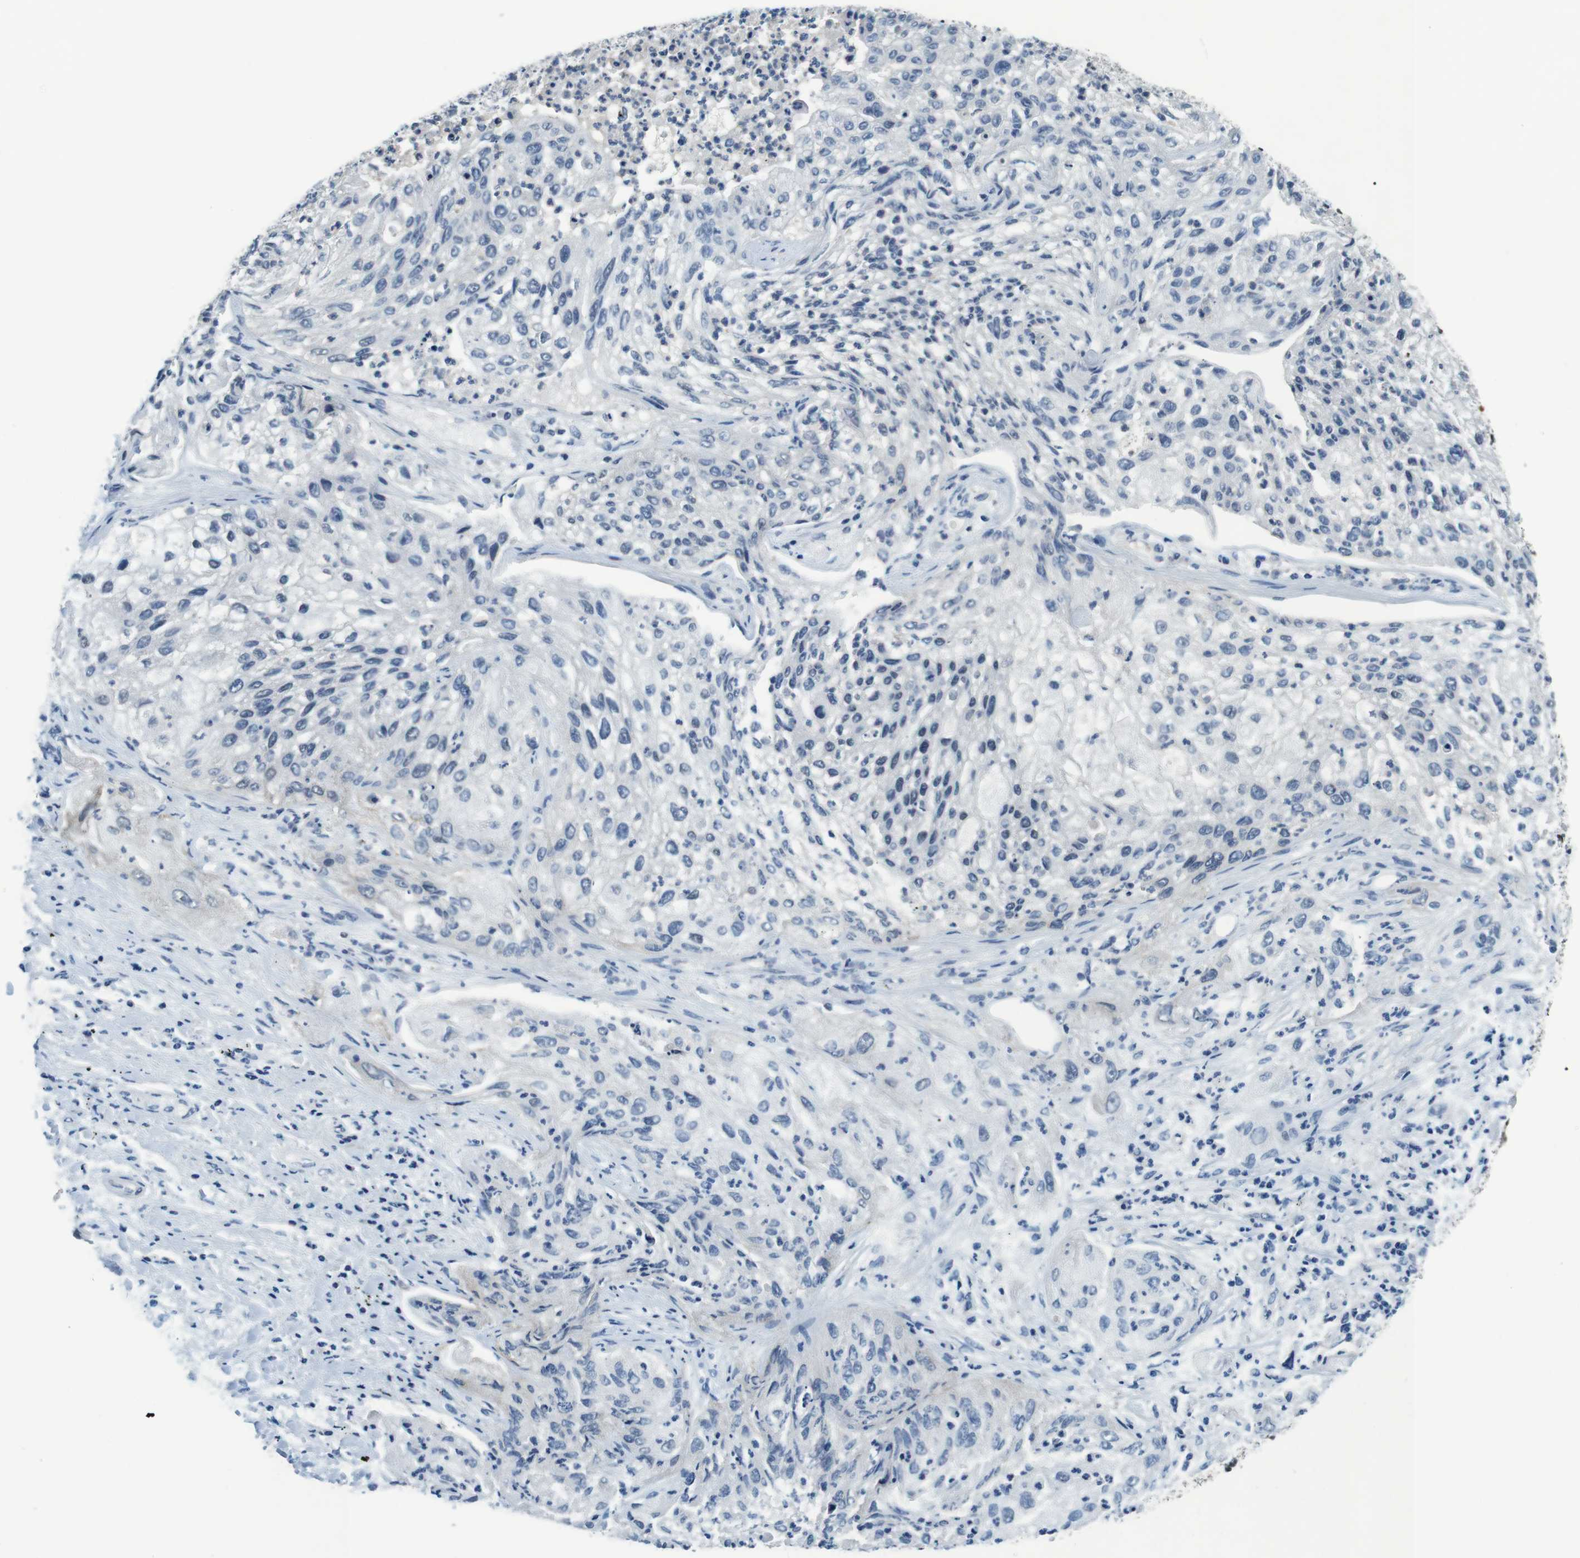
{"staining": {"intensity": "negative", "quantity": "none", "location": "none"}, "tissue": "lung cancer", "cell_type": "Tumor cells", "image_type": "cancer", "snomed": [{"axis": "morphology", "description": "Inflammation, NOS"}, {"axis": "morphology", "description": "Squamous cell carcinoma, NOS"}, {"axis": "topography", "description": "Lymph node"}, {"axis": "topography", "description": "Soft tissue"}, {"axis": "topography", "description": "Lung"}], "caption": "Immunohistochemistry micrograph of human squamous cell carcinoma (lung) stained for a protein (brown), which exhibits no expression in tumor cells. (DAB immunohistochemistry (IHC) with hematoxylin counter stain).", "gene": "NEK4", "patient": {"sex": "male", "age": 66}}